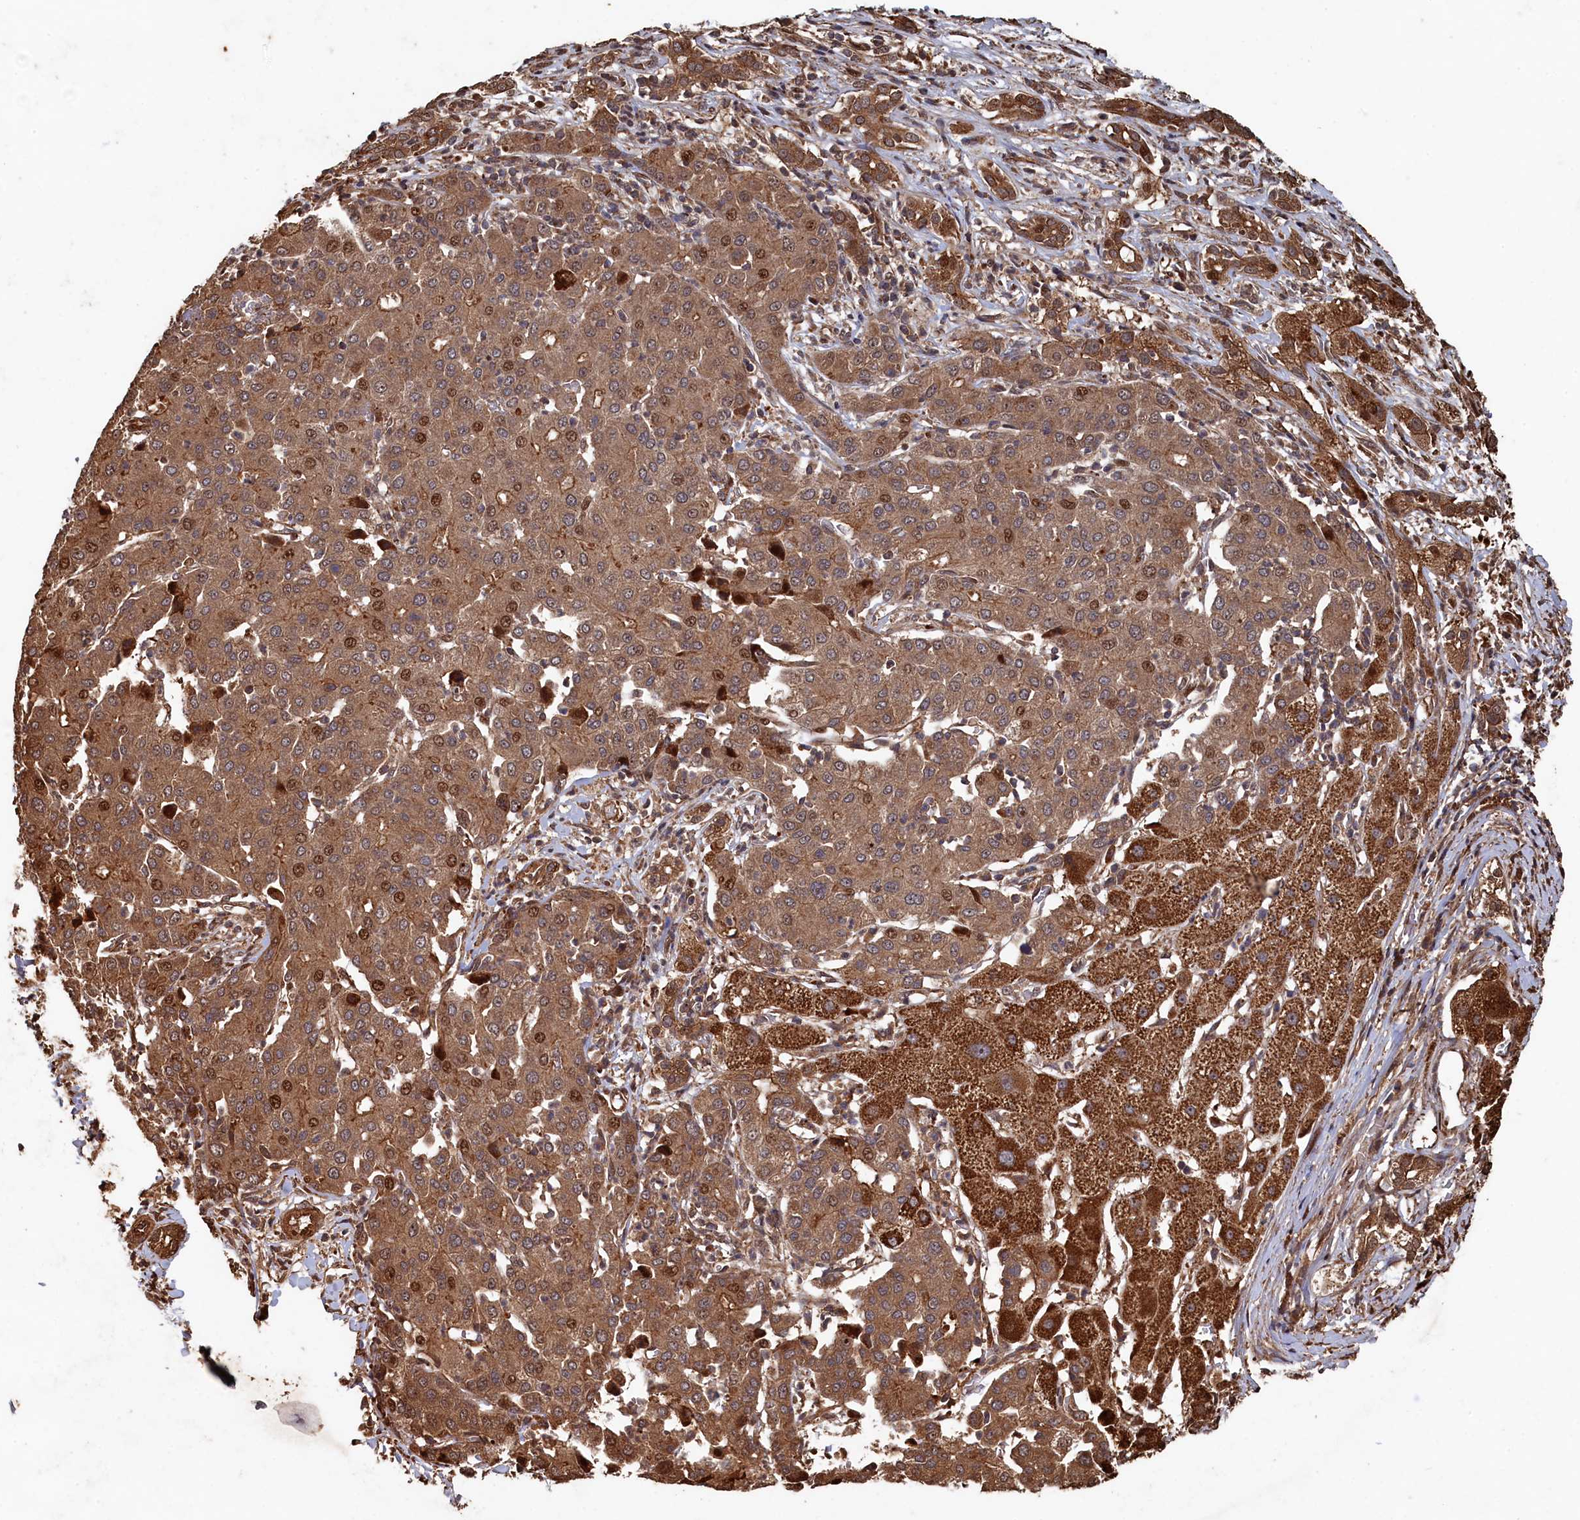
{"staining": {"intensity": "strong", "quantity": ">75%", "location": "cytoplasmic/membranous,nuclear"}, "tissue": "liver cancer", "cell_type": "Tumor cells", "image_type": "cancer", "snomed": [{"axis": "morphology", "description": "Carcinoma, Hepatocellular, NOS"}, {"axis": "topography", "description": "Liver"}], "caption": "Brown immunohistochemical staining in human liver hepatocellular carcinoma shows strong cytoplasmic/membranous and nuclear positivity in approximately >75% of tumor cells.", "gene": "PIGN", "patient": {"sex": "male", "age": 65}}